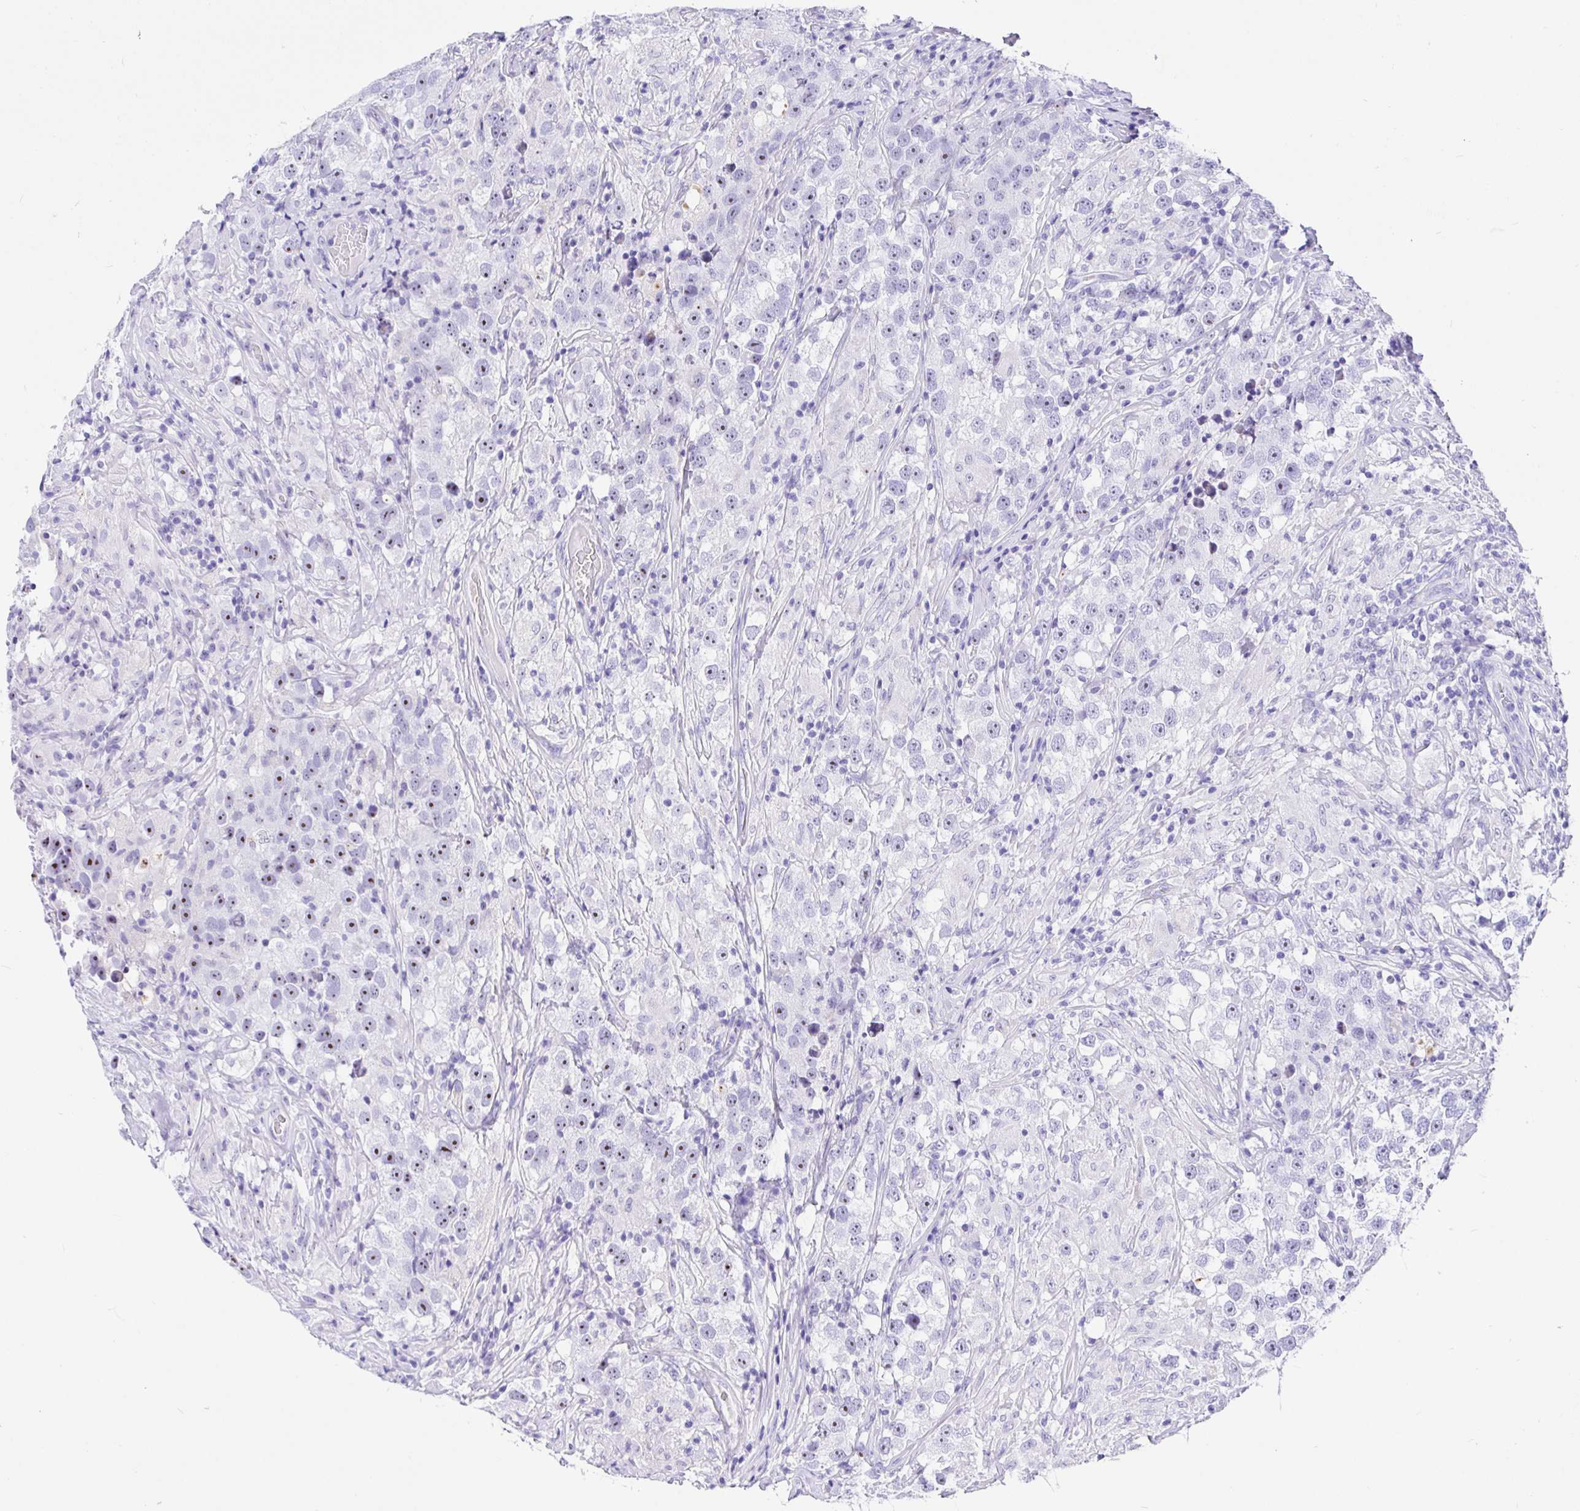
{"staining": {"intensity": "moderate", "quantity": "25%-75%", "location": "nuclear"}, "tissue": "testis cancer", "cell_type": "Tumor cells", "image_type": "cancer", "snomed": [{"axis": "morphology", "description": "Seminoma, NOS"}, {"axis": "topography", "description": "Testis"}], "caption": "Protein staining exhibits moderate nuclear expression in approximately 25%-75% of tumor cells in testis cancer.", "gene": "PRAMEF19", "patient": {"sex": "male", "age": 46}}